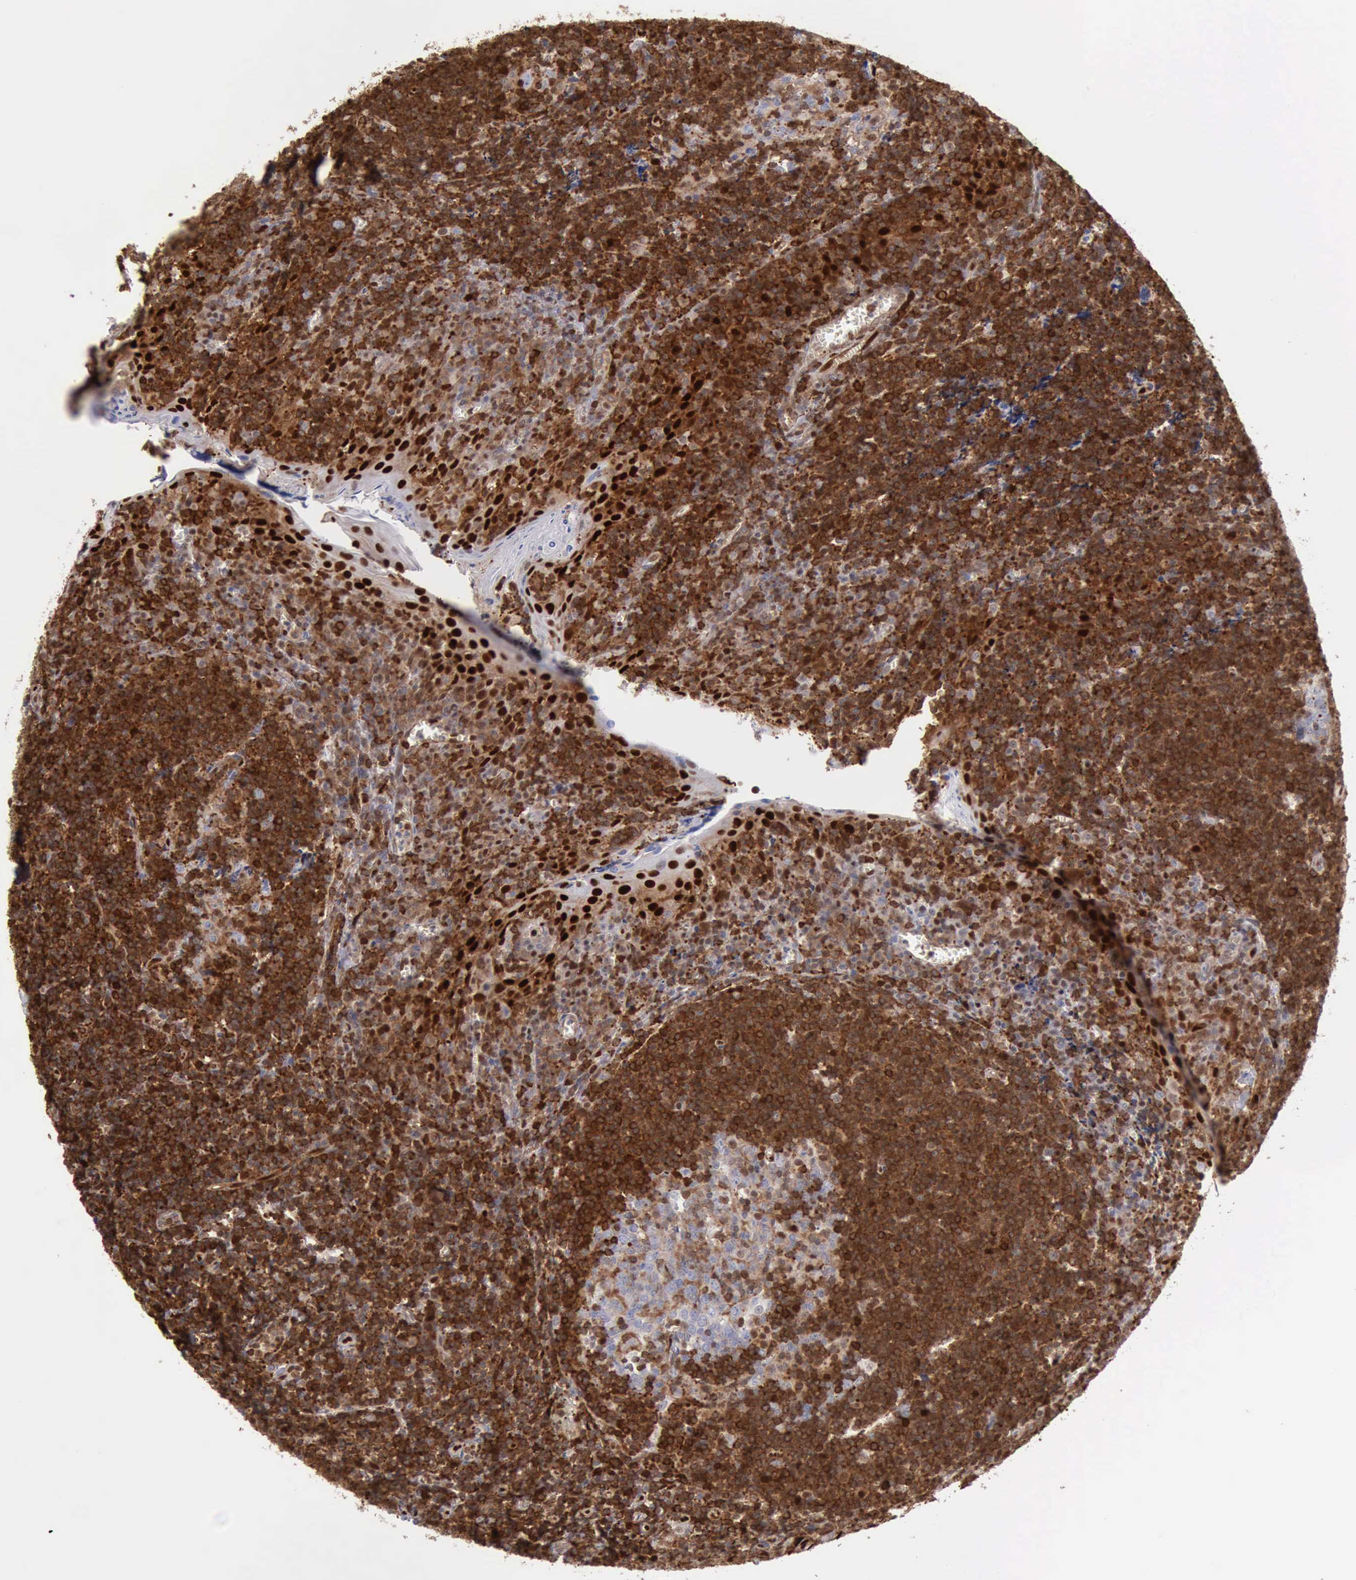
{"staining": {"intensity": "moderate", "quantity": "25%-75%", "location": "cytoplasmic/membranous"}, "tissue": "tonsil", "cell_type": "Germinal center cells", "image_type": "normal", "snomed": [{"axis": "morphology", "description": "Normal tissue, NOS"}, {"axis": "topography", "description": "Tonsil"}], "caption": "This image demonstrates benign tonsil stained with IHC to label a protein in brown. The cytoplasmic/membranous of germinal center cells show moderate positivity for the protein. Nuclei are counter-stained blue.", "gene": "PDCD4", "patient": {"sex": "male", "age": 20}}